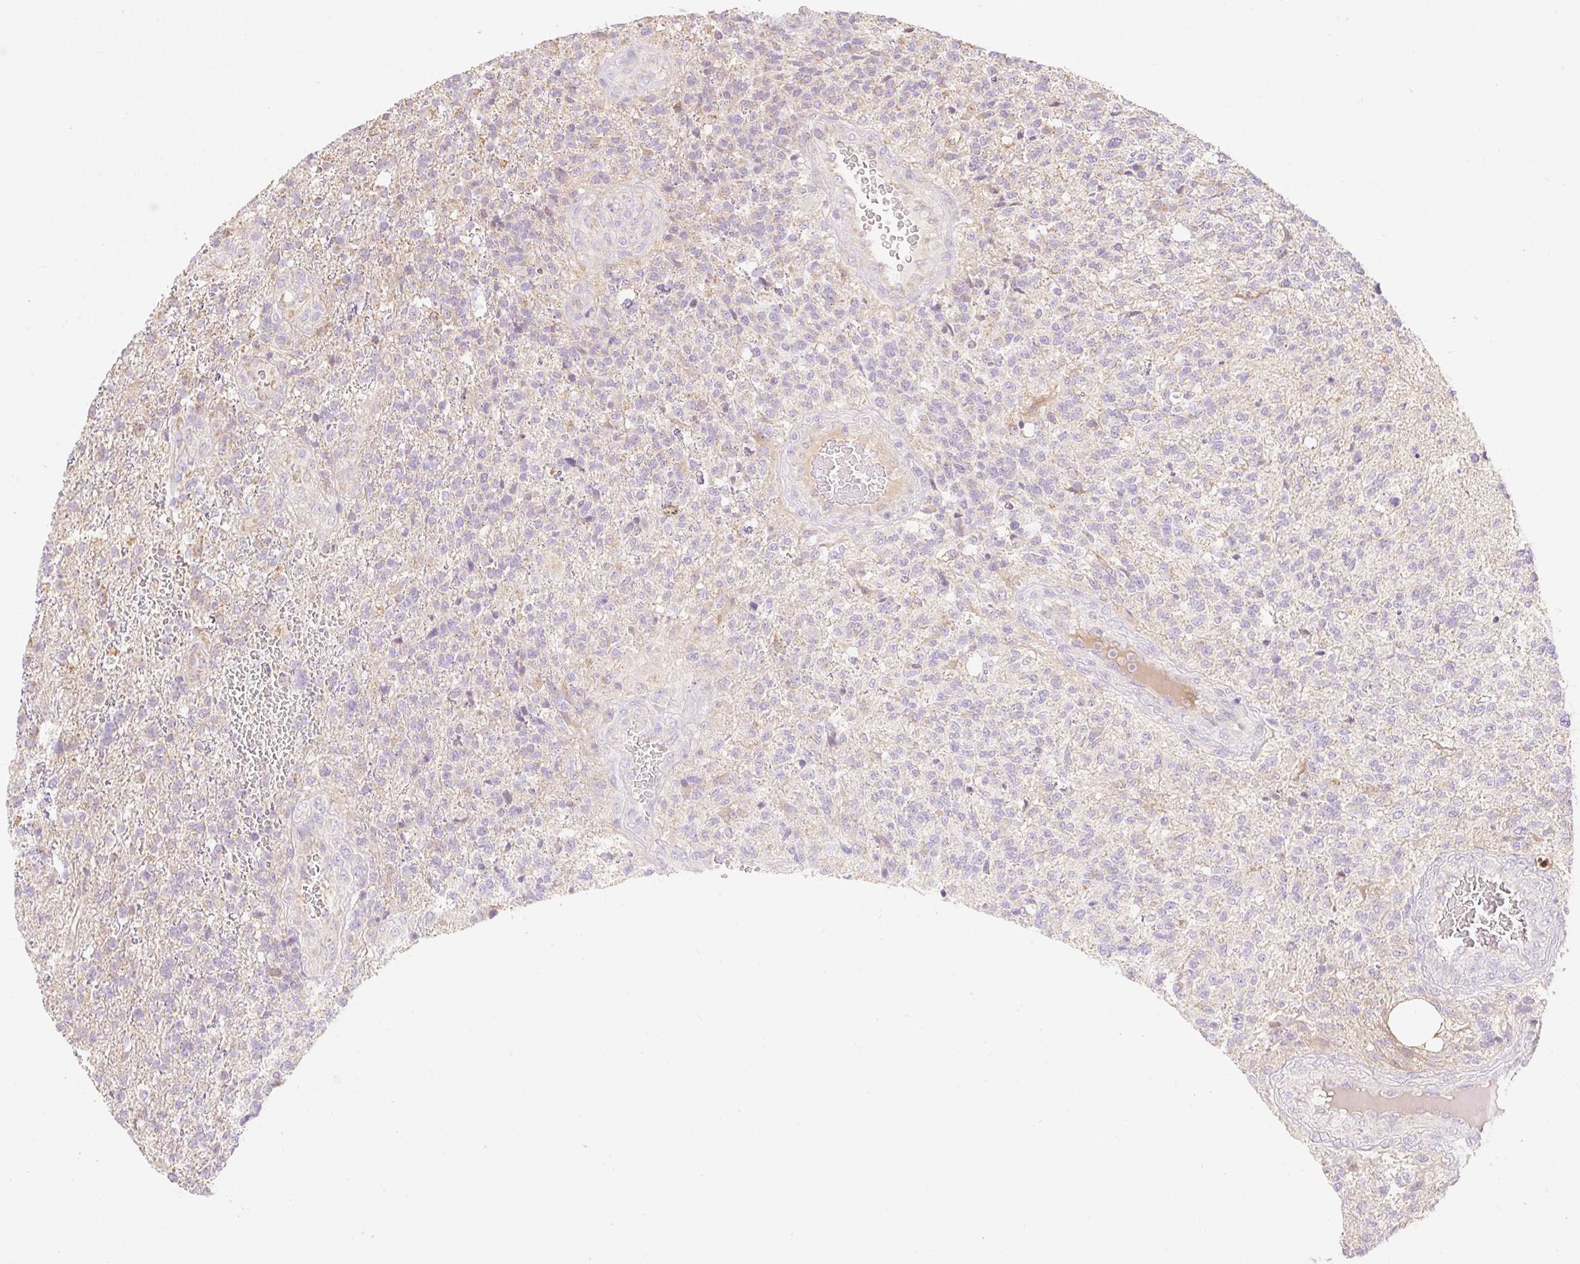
{"staining": {"intensity": "negative", "quantity": "none", "location": "none"}, "tissue": "glioma", "cell_type": "Tumor cells", "image_type": "cancer", "snomed": [{"axis": "morphology", "description": "Glioma, malignant, High grade"}, {"axis": "topography", "description": "Brain"}], "caption": "This is an IHC photomicrograph of malignant glioma (high-grade). There is no positivity in tumor cells.", "gene": "DHX35", "patient": {"sex": "male", "age": 56}}